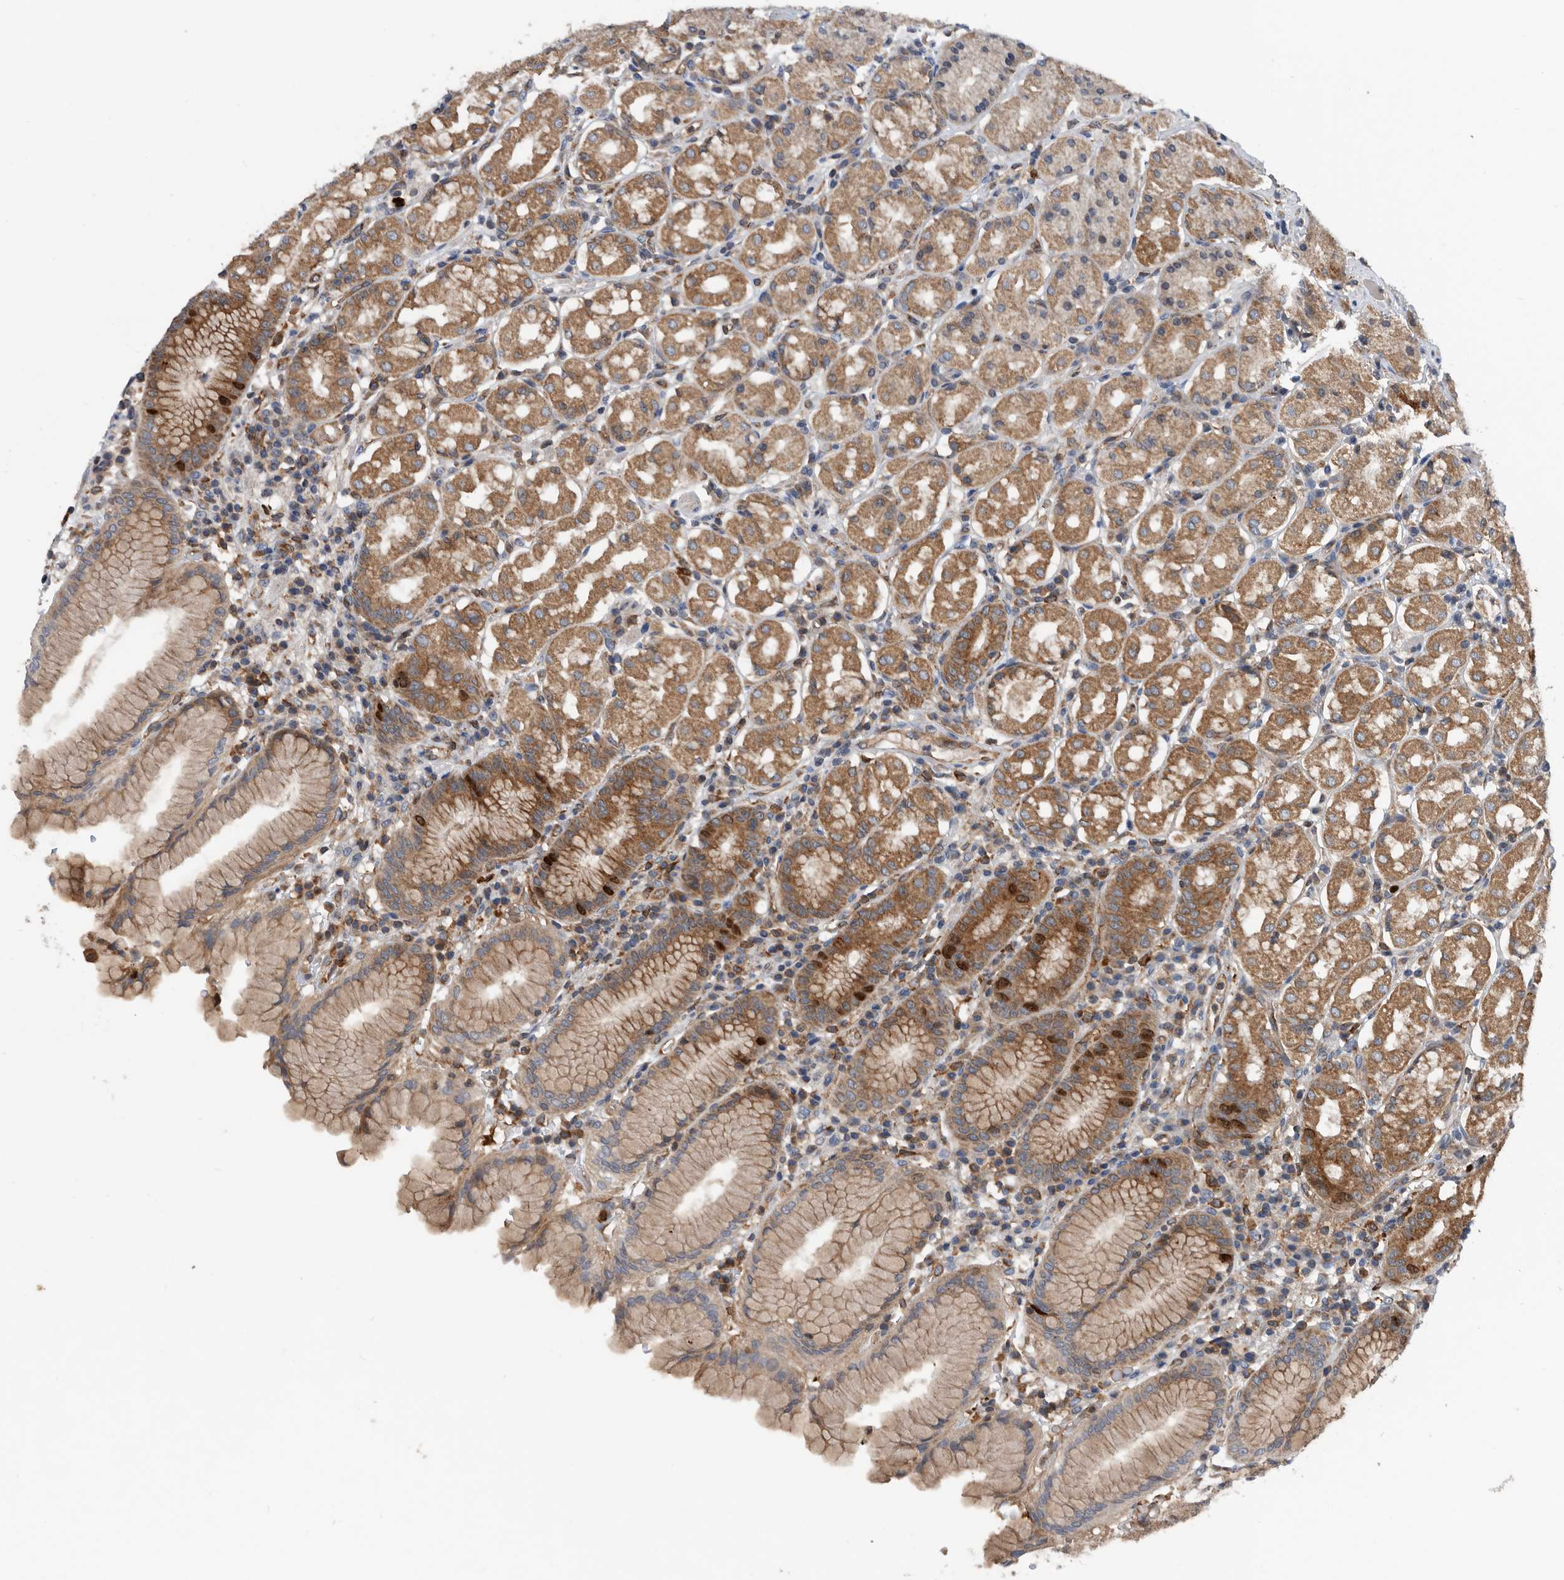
{"staining": {"intensity": "moderate", "quantity": "25%-75%", "location": "cytoplasmic/membranous,nuclear"}, "tissue": "stomach", "cell_type": "Glandular cells", "image_type": "normal", "snomed": [{"axis": "morphology", "description": "Normal tissue, NOS"}, {"axis": "topography", "description": "Stomach"}, {"axis": "topography", "description": "Stomach, lower"}], "caption": "Glandular cells exhibit medium levels of moderate cytoplasmic/membranous,nuclear expression in about 25%-75% of cells in normal human stomach. Using DAB (3,3'-diaminobenzidine) (brown) and hematoxylin (blue) stains, captured at high magnification using brightfield microscopy.", "gene": "ATAD2", "patient": {"sex": "female", "age": 56}}